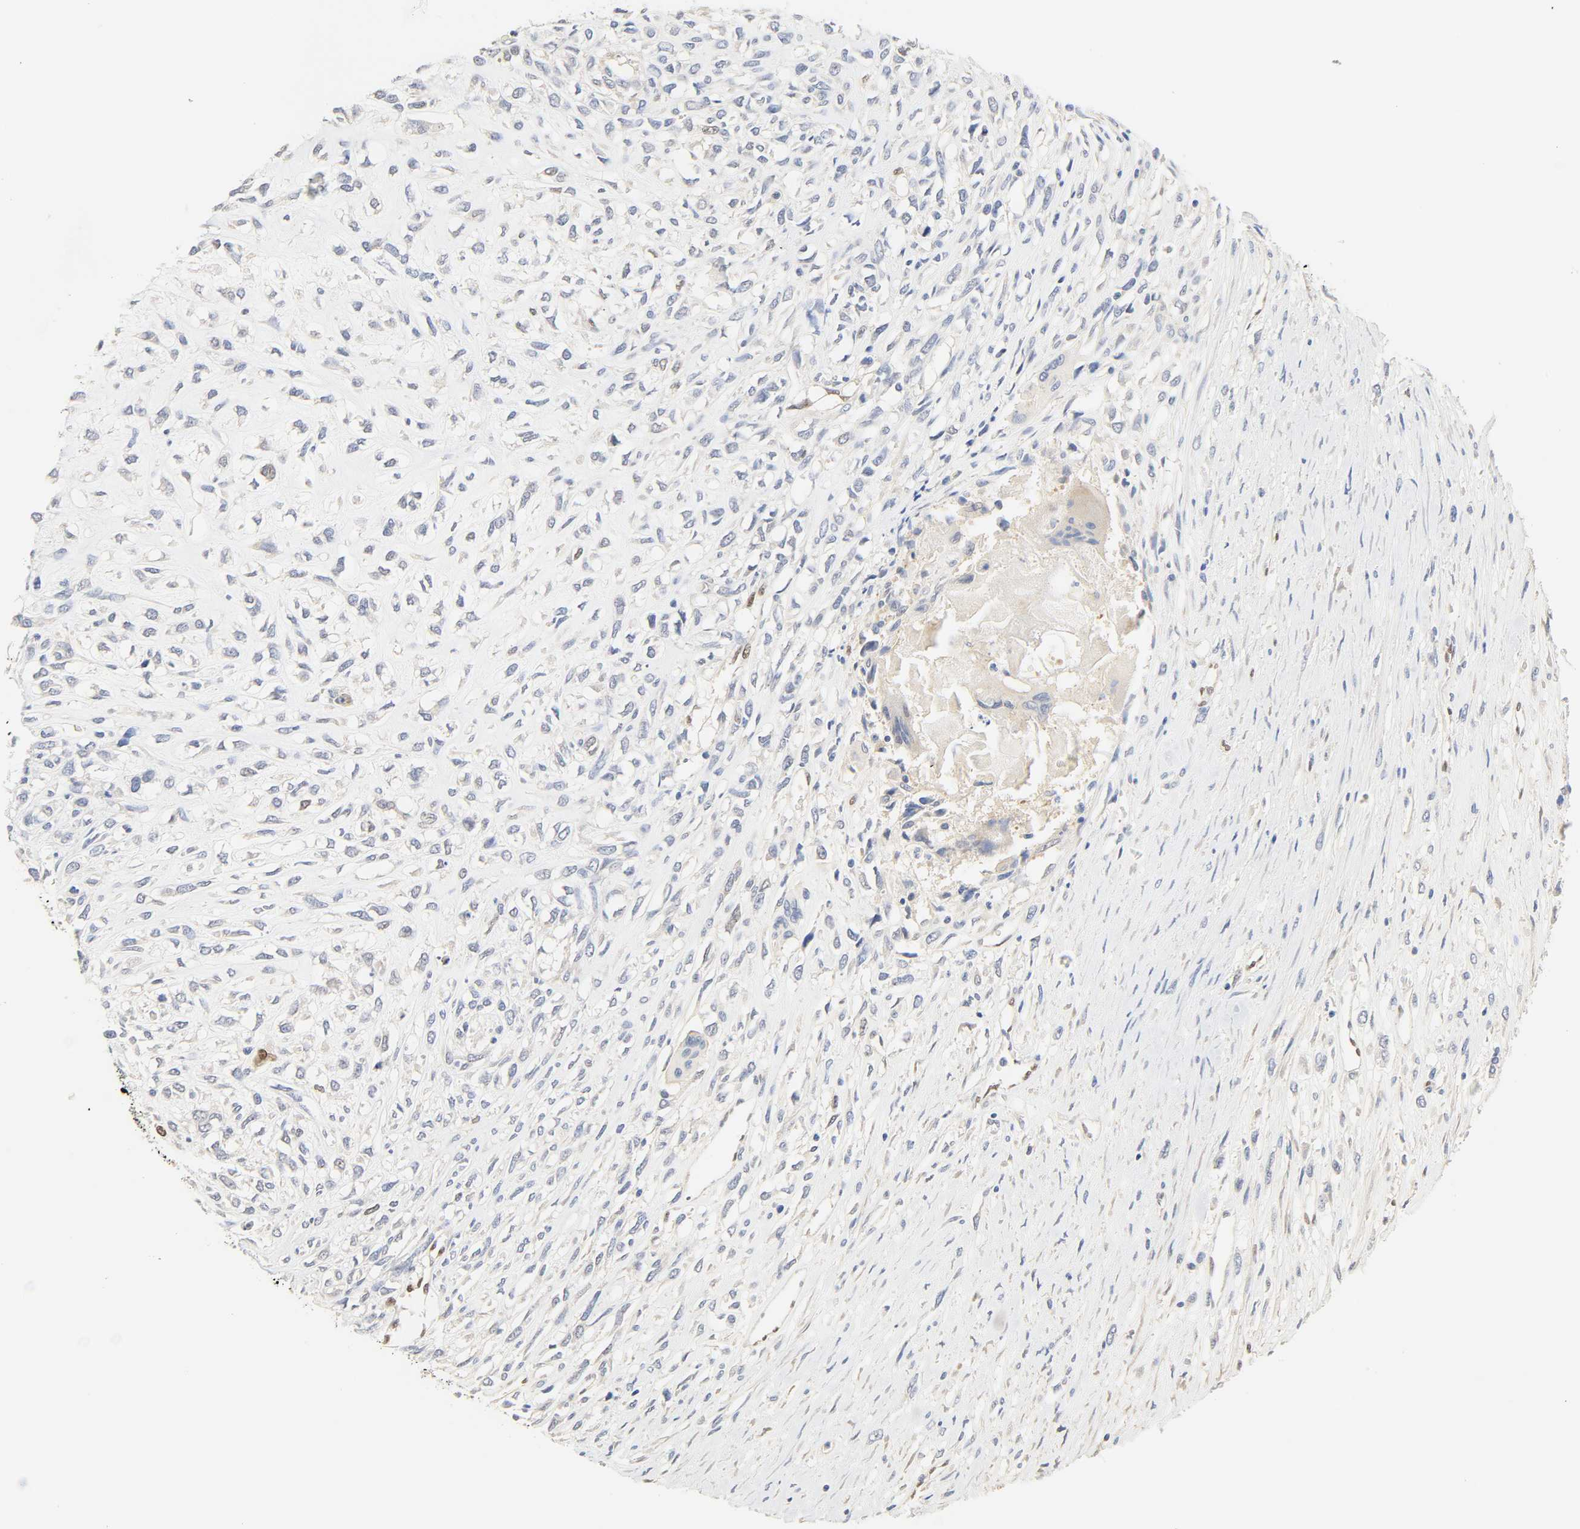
{"staining": {"intensity": "negative", "quantity": "none", "location": "none"}, "tissue": "head and neck cancer", "cell_type": "Tumor cells", "image_type": "cancer", "snomed": [{"axis": "morphology", "description": "Necrosis, NOS"}, {"axis": "morphology", "description": "Neoplasm, malignant, NOS"}, {"axis": "topography", "description": "Salivary gland"}, {"axis": "topography", "description": "Head-Neck"}], "caption": "Immunohistochemistry (IHC) of human malignant neoplasm (head and neck) demonstrates no staining in tumor cells.", "gene": "BORCS8-MEF2B", "patient": {"sex": "male", "age": 43}}